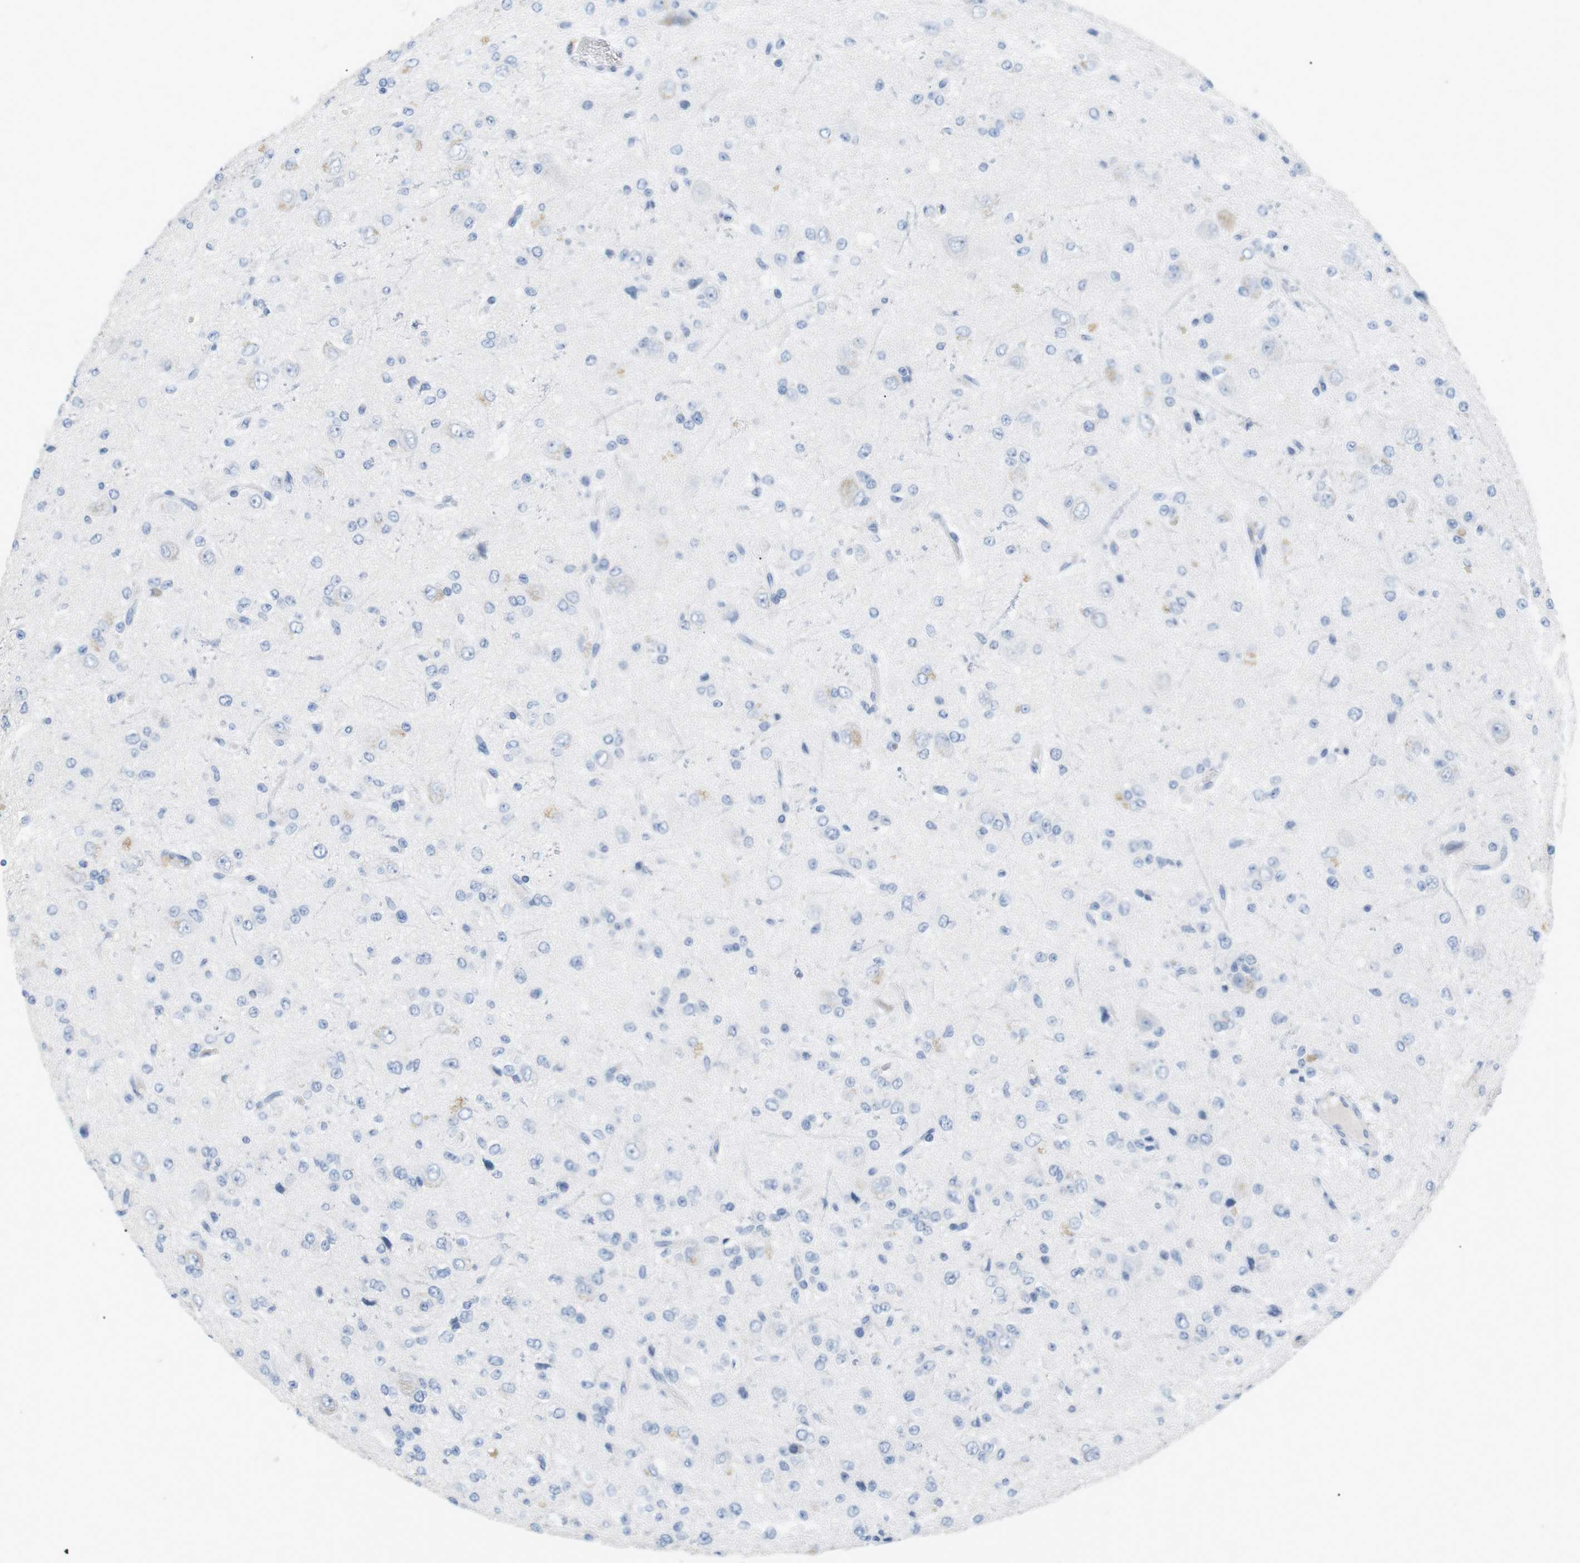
{"staining": {"intensity": "negative", "quantity": "none", "location": "none"}, "tissue": "glioma", "cell_type": "Tumor cells", "image_type": "cancer", "snomed": [{"axis": "morphology", "description": "Glioma, malignant, High grade"}, {"axis": "topography", "description": "pancreas cauda"}], "caption": "Image shows no significant protein staining in tumor cells of malignant glioma (high-grade). (Brightfield microscopy of DAB (3,3'-diaminobenzidine) immunohistochemistry (IHC) at high magnification).", "gene": "HBG2", "patient": {"sex": "male", "age": 60}}